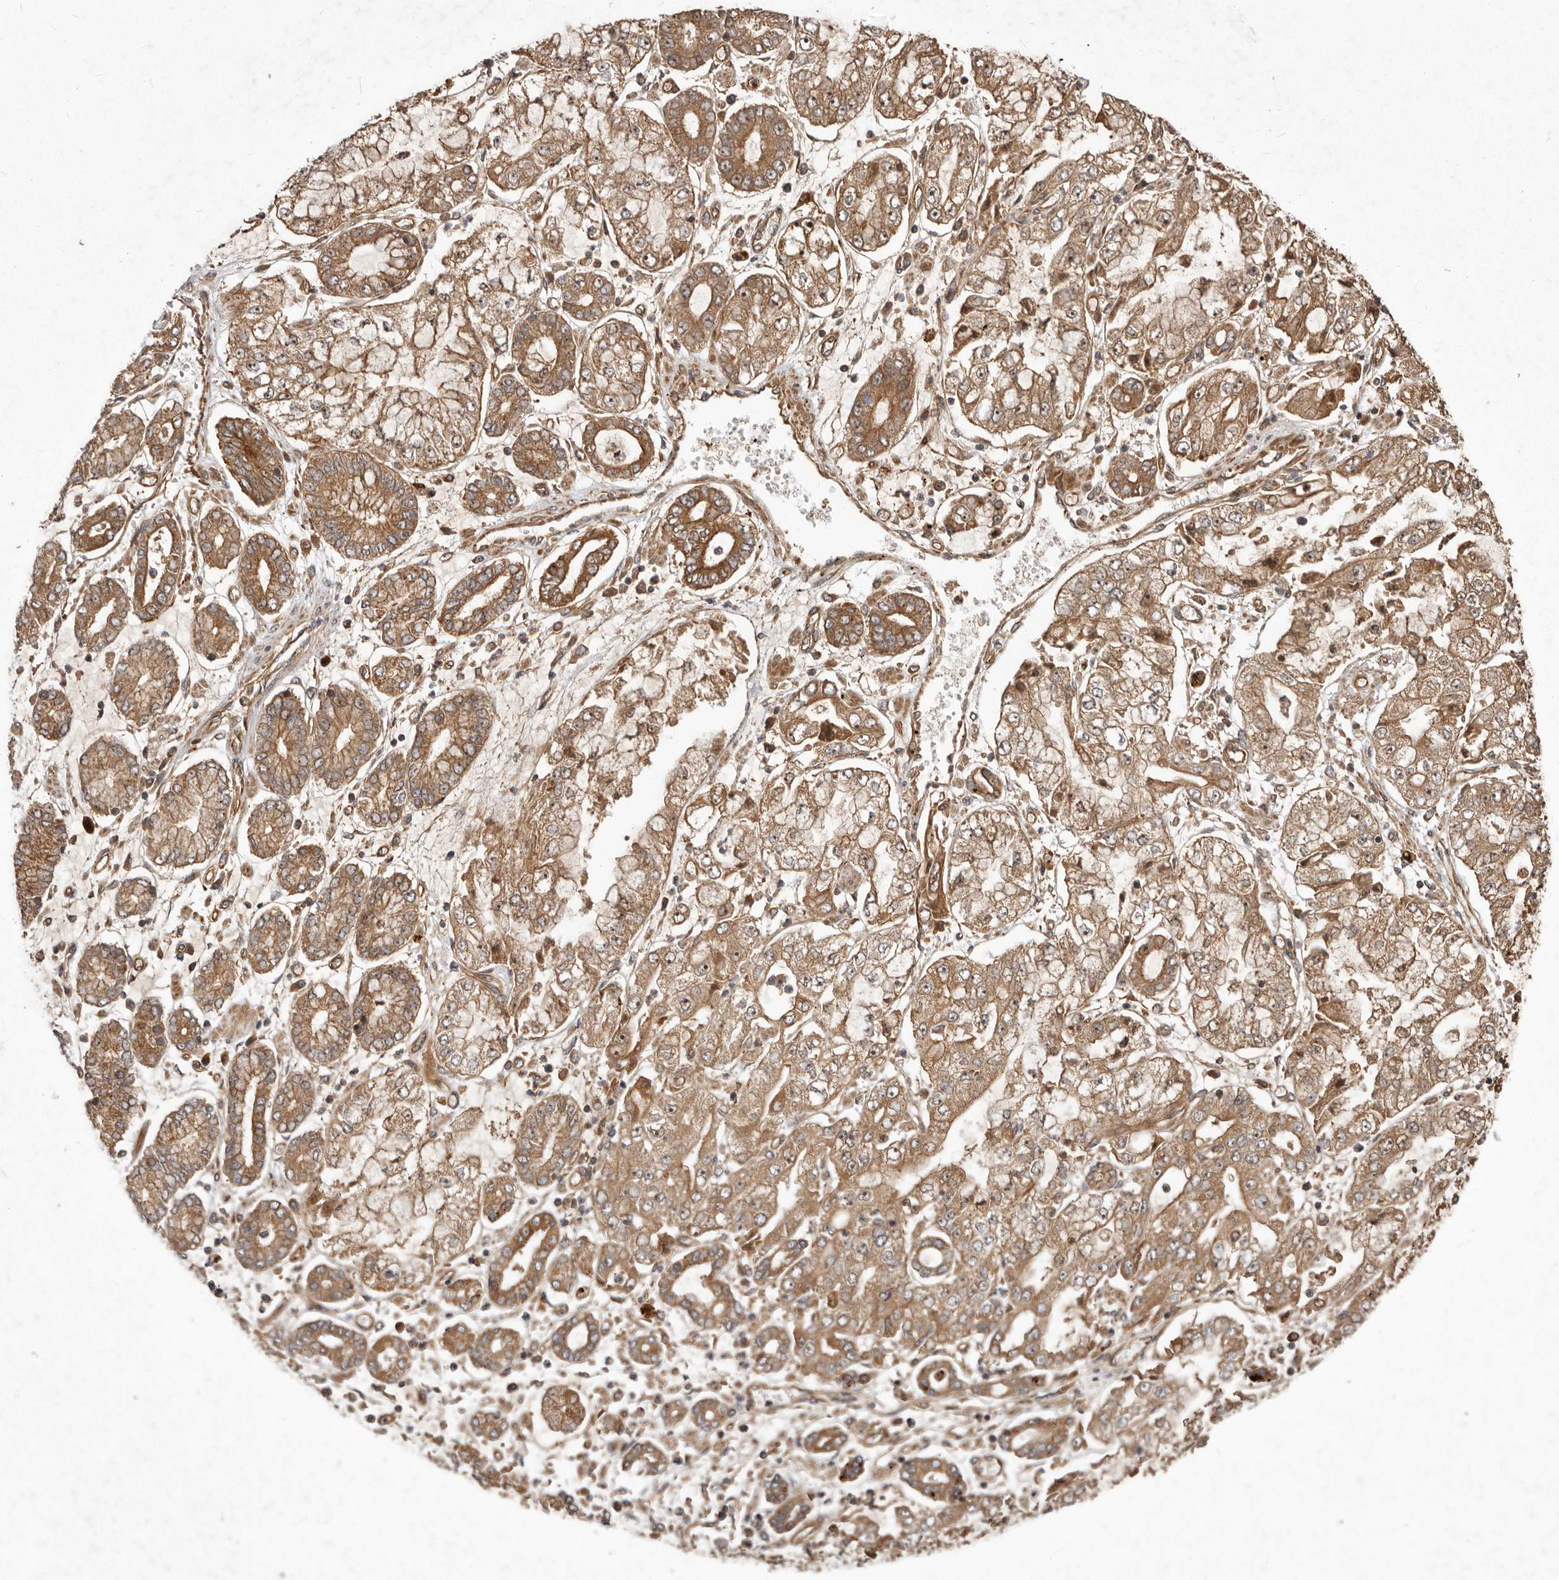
{"staining": {"intensity": "moderate", "quantity": ">75%", "location": "cytoplasmic/membranous"}, "tissue": "stomach cancer", "cell_type": "Tumor cells", "image_type": "cancer", "snomed": [{"axis": "morphology", "description": "Adenocarcinoma, NOS"}, {"axis": "topography", "description": "Stomach"}], "caption": "Stomach adenocarcinoma was stained to show a protein in brown. There is medium levels of moderate cytoplasmic/membranous staining in about >75% of tumor cells.", "gene": "STK36", "patient": {"sex": "male", "age": 76}}